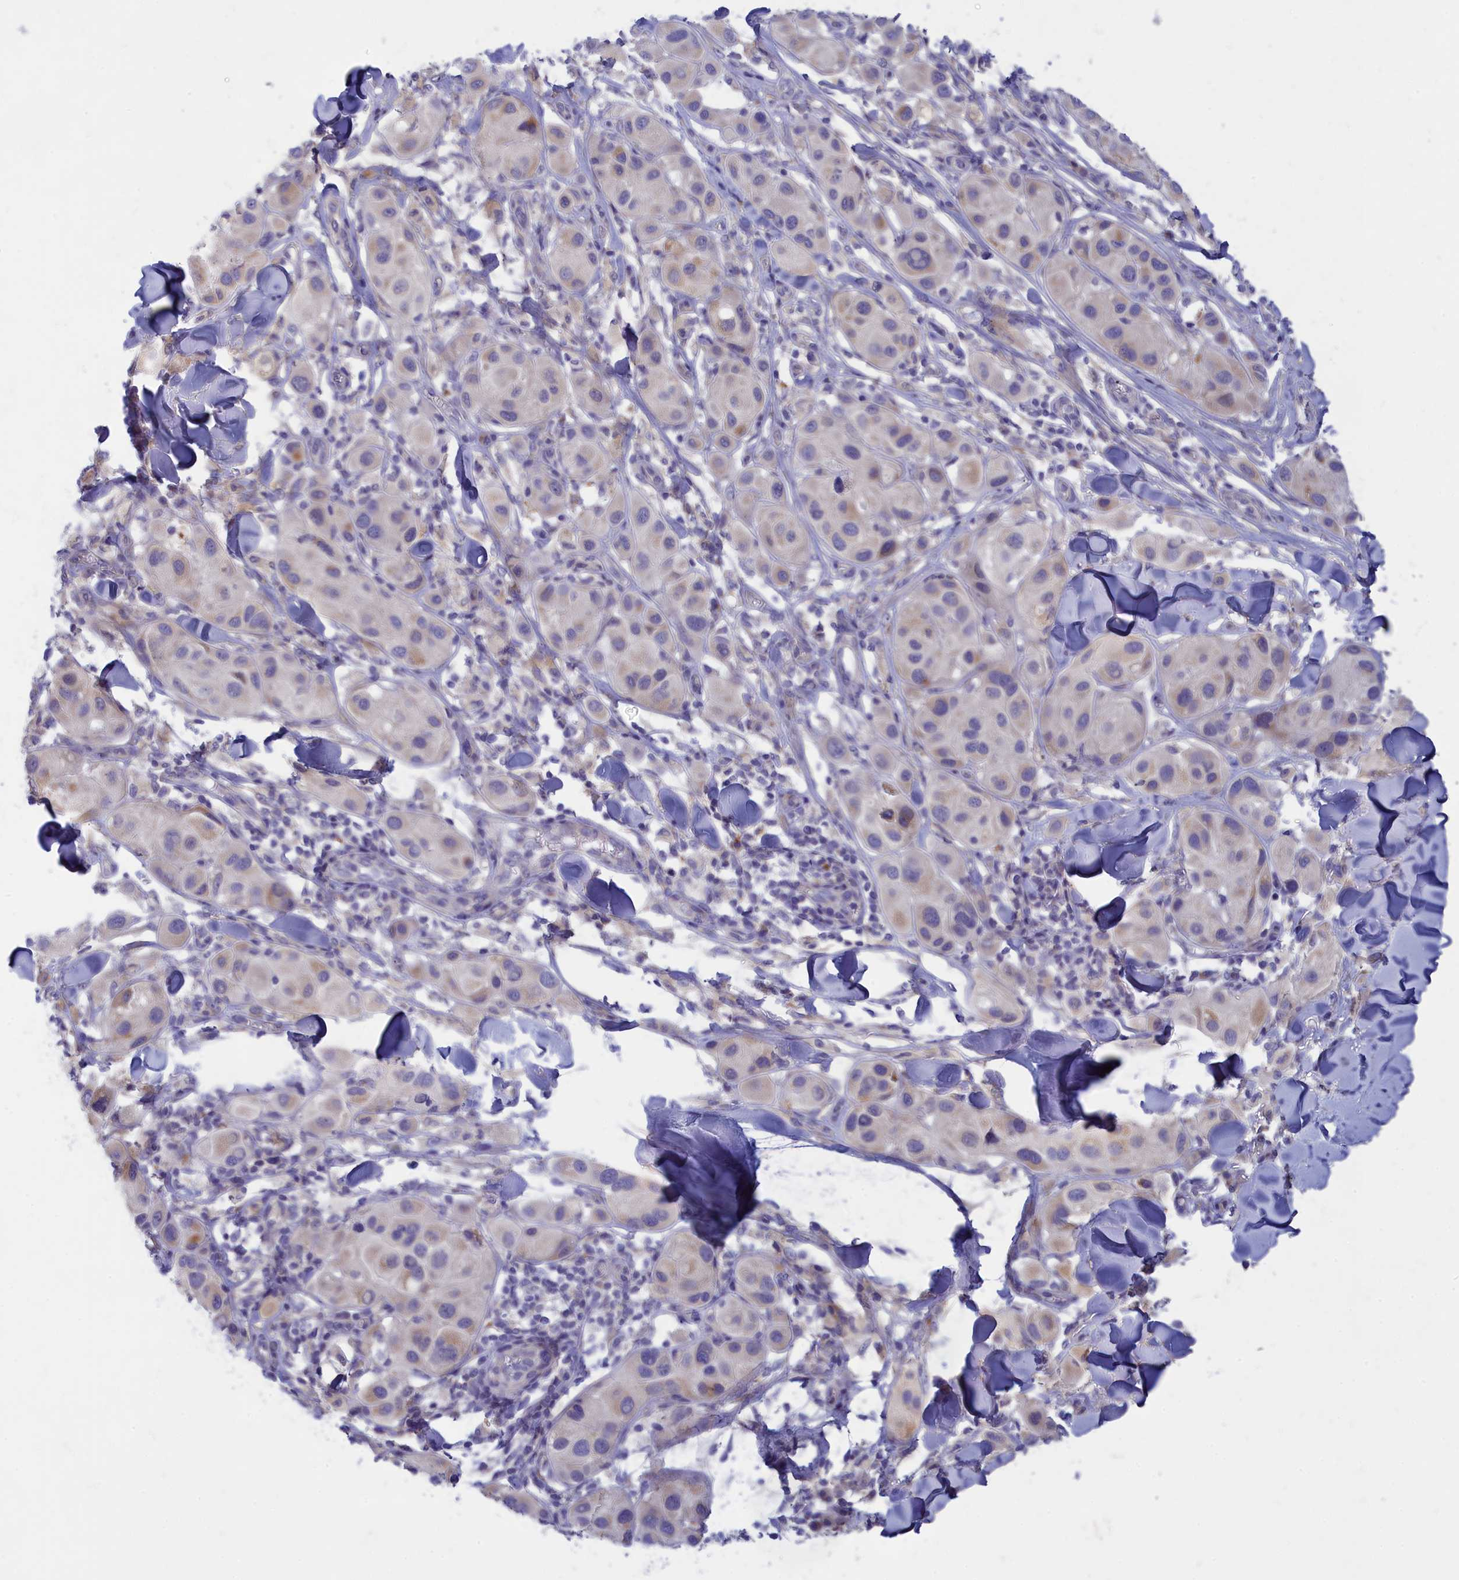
{"staining": {"intensity": "weak", "quantity": "25%-75%", "location": "cytoplasmic/membranous"}, "tissue": "melanoma", "cell_type": "Tumor cells", "image_type": "cancer", "snomed": [{"axis": "morphology", "description": "Malignant melanoma, Metastatic site"}, {"axis": "topography", "description": "Skin"}], "caption": "Protein staining exhibits weak cytoplasmic/membranous expression in about 25%-75% of tumor cells in malignant melanoma (metastatic site). (Stains: DAB in brown, nuclei in blue, Microscopy: brightfield microscopy at high magnification).", "gene": "TMEM30B", "patient": {"sex": "male", "age": 41}}